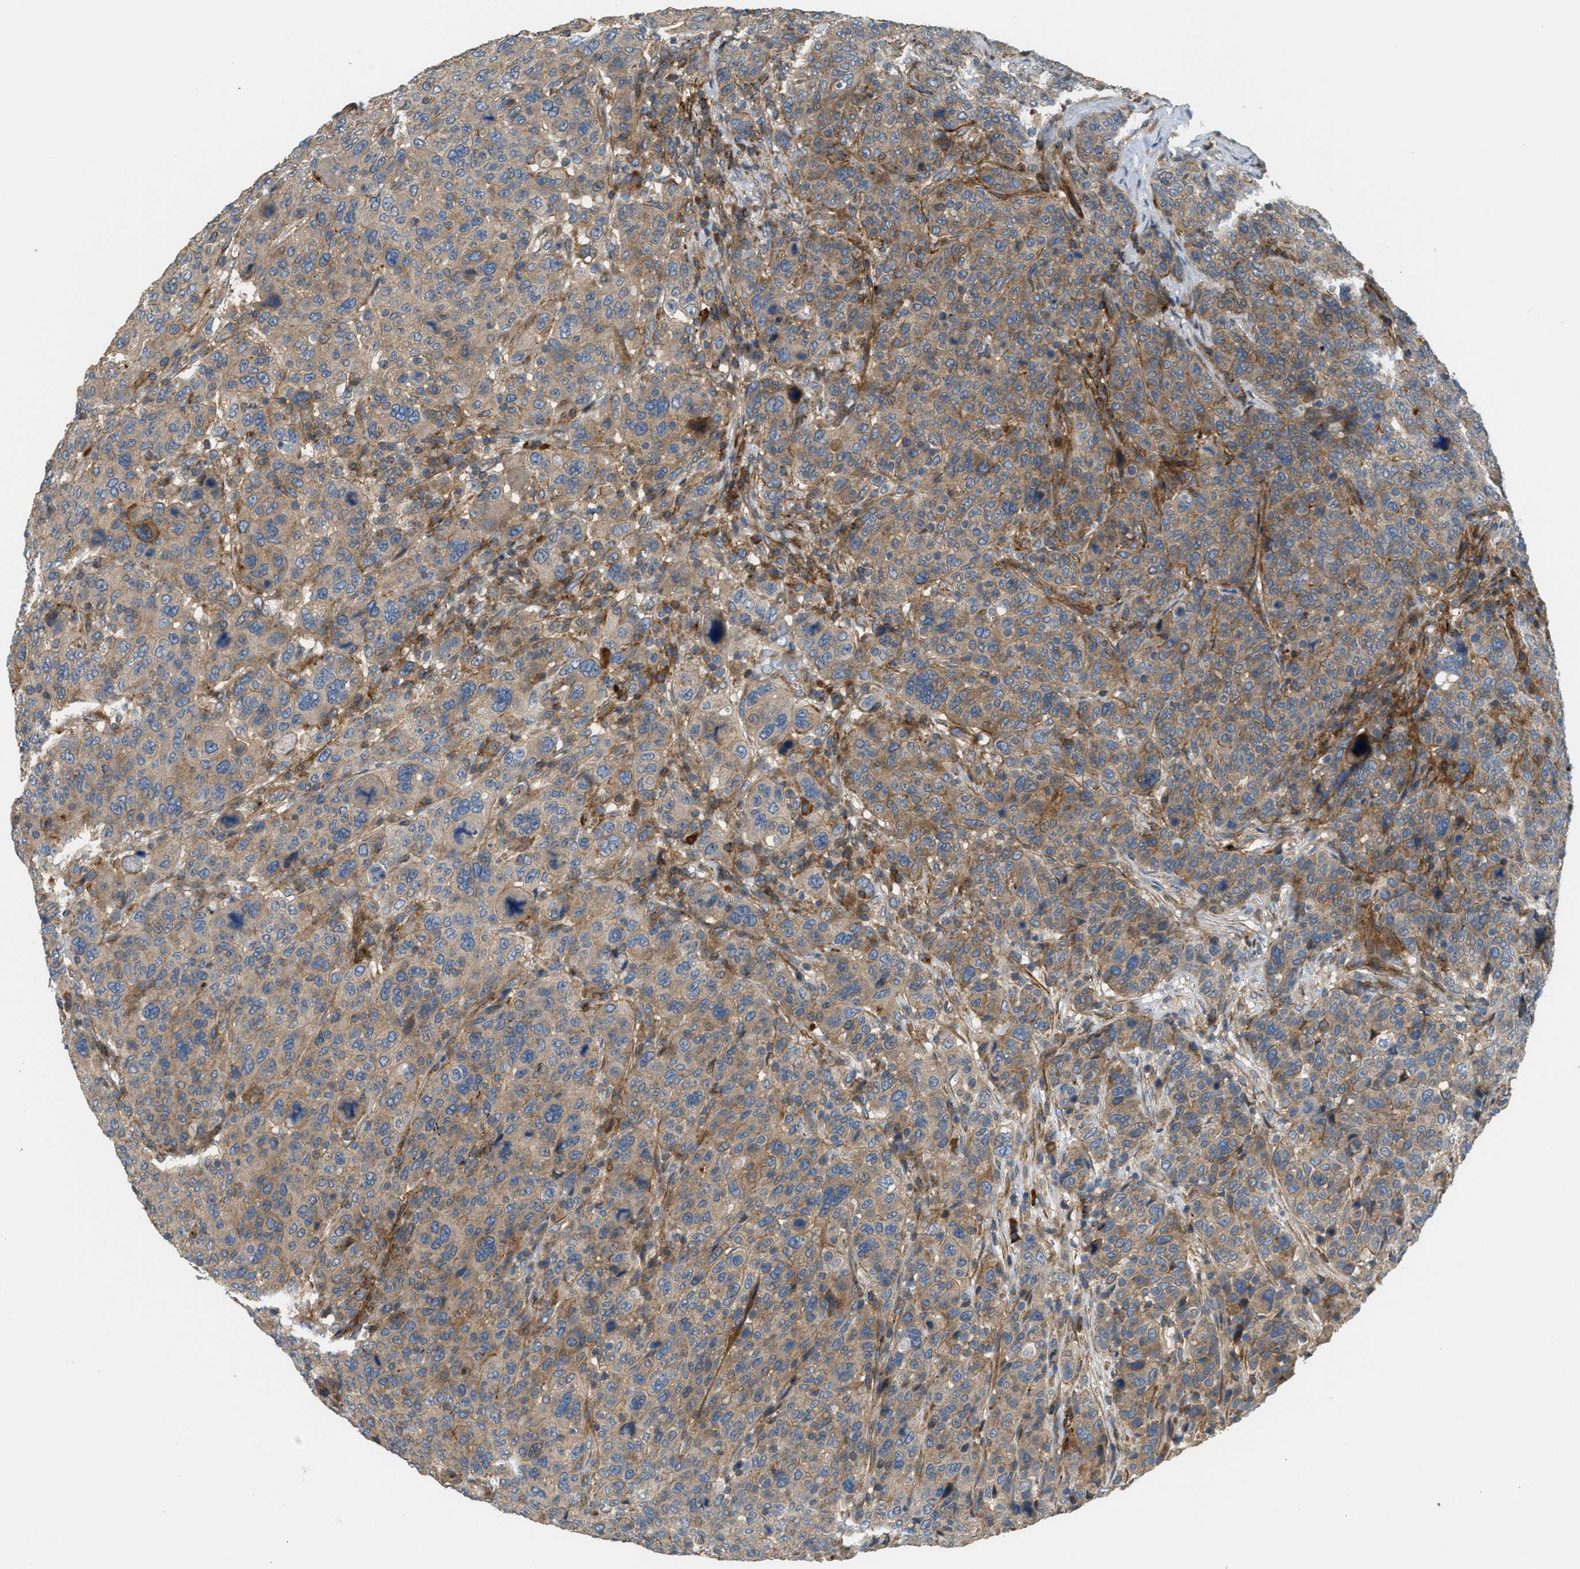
{"staining": {"intensity": "moderate", "quantity": ">75%", "location": "cytoplasmic/membranous"}, "tissue": "breast cancer", "cell_type": "Tumor cells", "image_type": "cancer", "snomed": [{"axis": "morphology", "description": "Duct carcinoma"}, {"axis": "topography", "description": "Breast"}], "caption": "Human breast cancer stained with a brown dye demonstrates moderate cytoplasmic/membranous positive expression in about >75% of tumor cells.", "gene": "BTN3A2", "patient": {"sex": "female", "age": 37}}